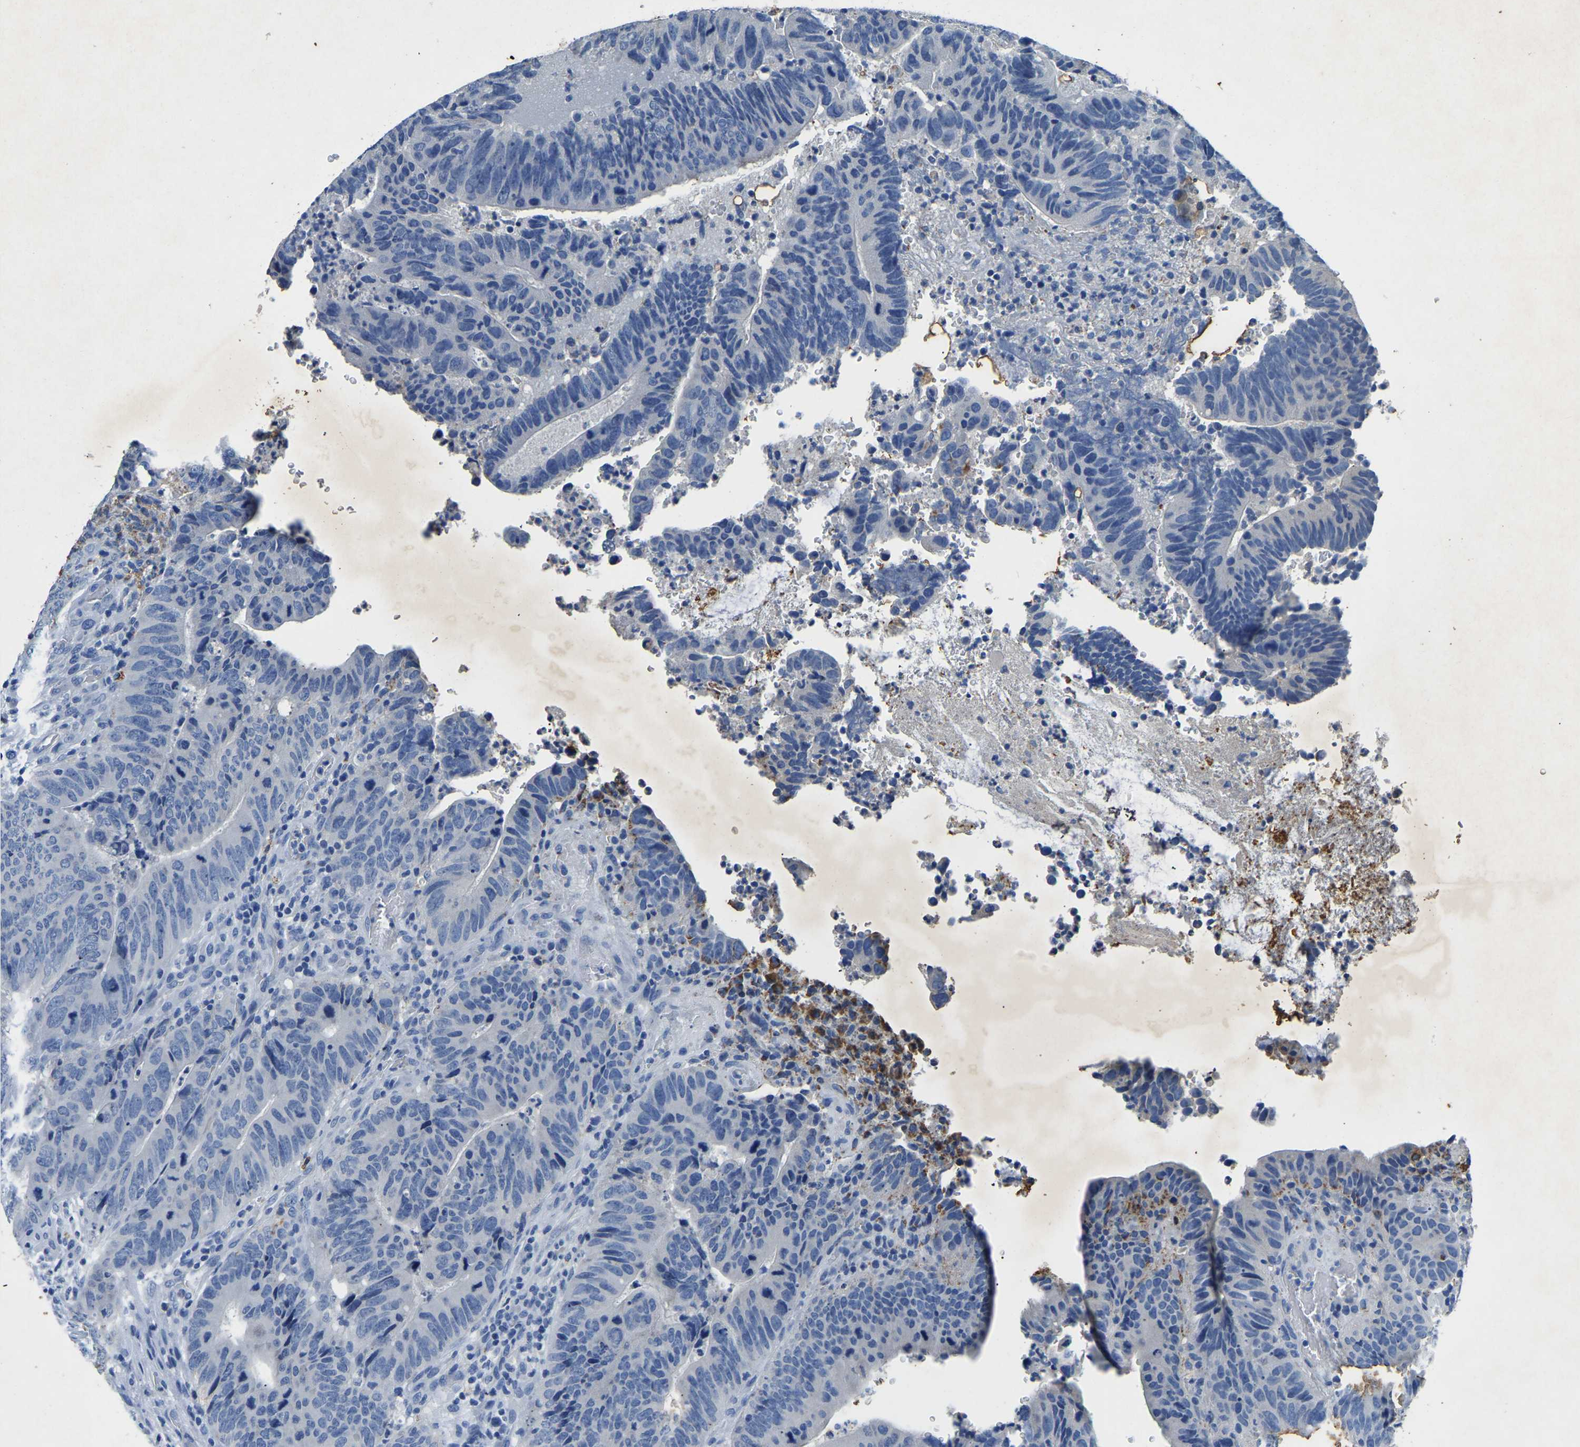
{"staining": {"intensity": "negative", "quantity": "none", "location": "none"}, "tissue": "colorectal cancer", "cell_type": "Tumor cells", "image_type": "cancer", "snomed": [{"axis": "morphology", "description": "Adenocarcinoma, NOS"}, {"axis": "topography", "description": "Colon"}], "caption": "Immunohistochemistry of human adenocarcinoma (colorectal) reveals no positivity in tumor cells. Brightfield microscopy of IHC stained with DAB (3,3'-diaminobenzidine) (brown) and hematoxylin (blue), captured at high magnification.", "gene": "UBN2", "patient": {"sex": "male", "age": 56}}